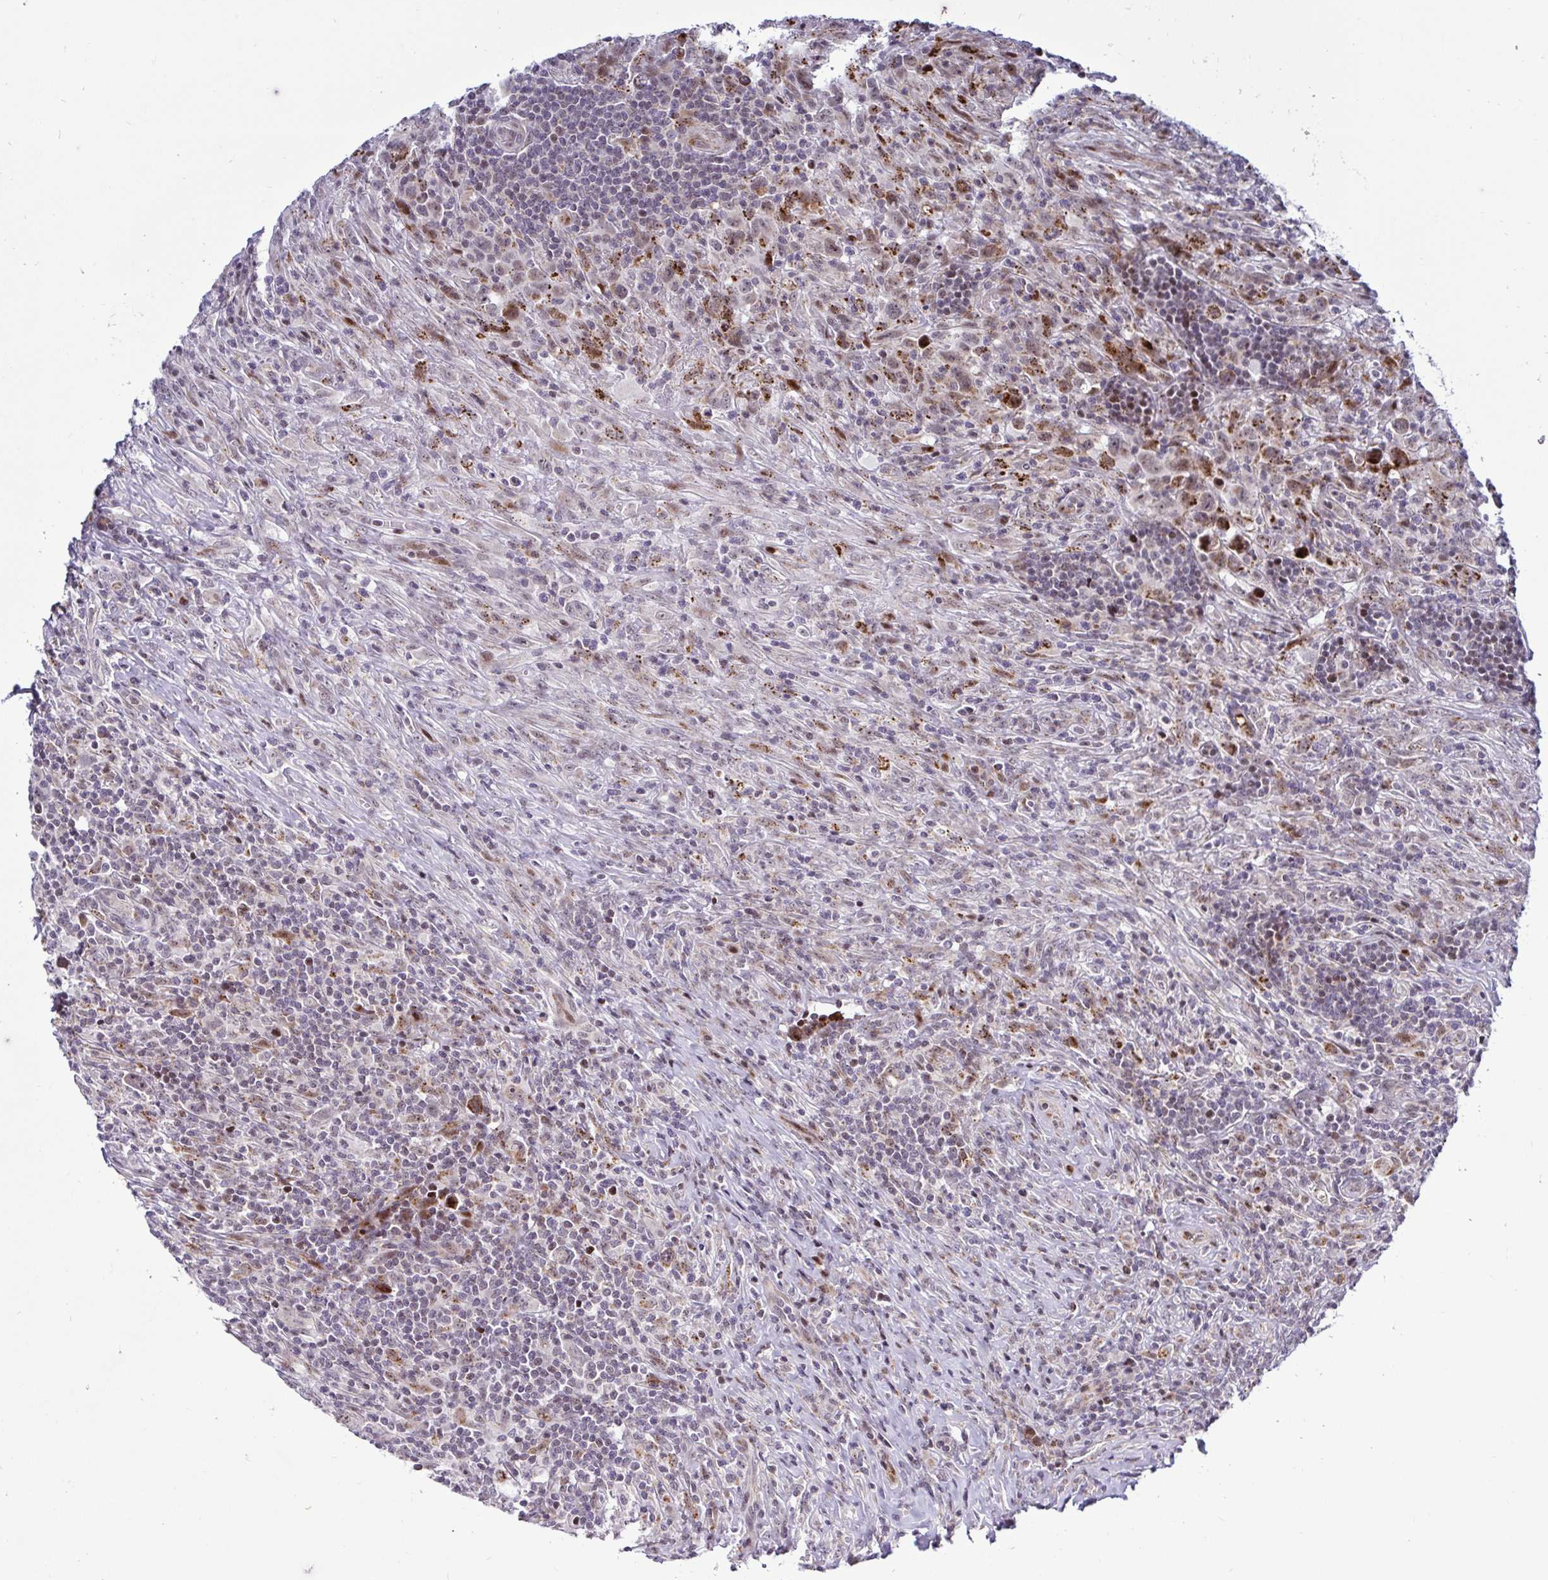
{"staining": {"intensity": "moderate", "quantity": ">75%", "location": "cytoplasmic/membranous,nuclear"}, "tissue": "lymphoma", "cell_type": "Tumor cells", "image_type": "cancer", "snomed": [{"axis": "morphology", "description": "Hodgkin's disease, NOS"}, {"axis": "topography", "description": "Lymph node"}], "caption": "A medium amount of moderate cytoplasmic/membranous and nuclear expression is seen in approximately >75% of tumor cells in lymphoma tissue.", "gene": "DZIP1", "patient": {"sex": "female", "age": 18}}